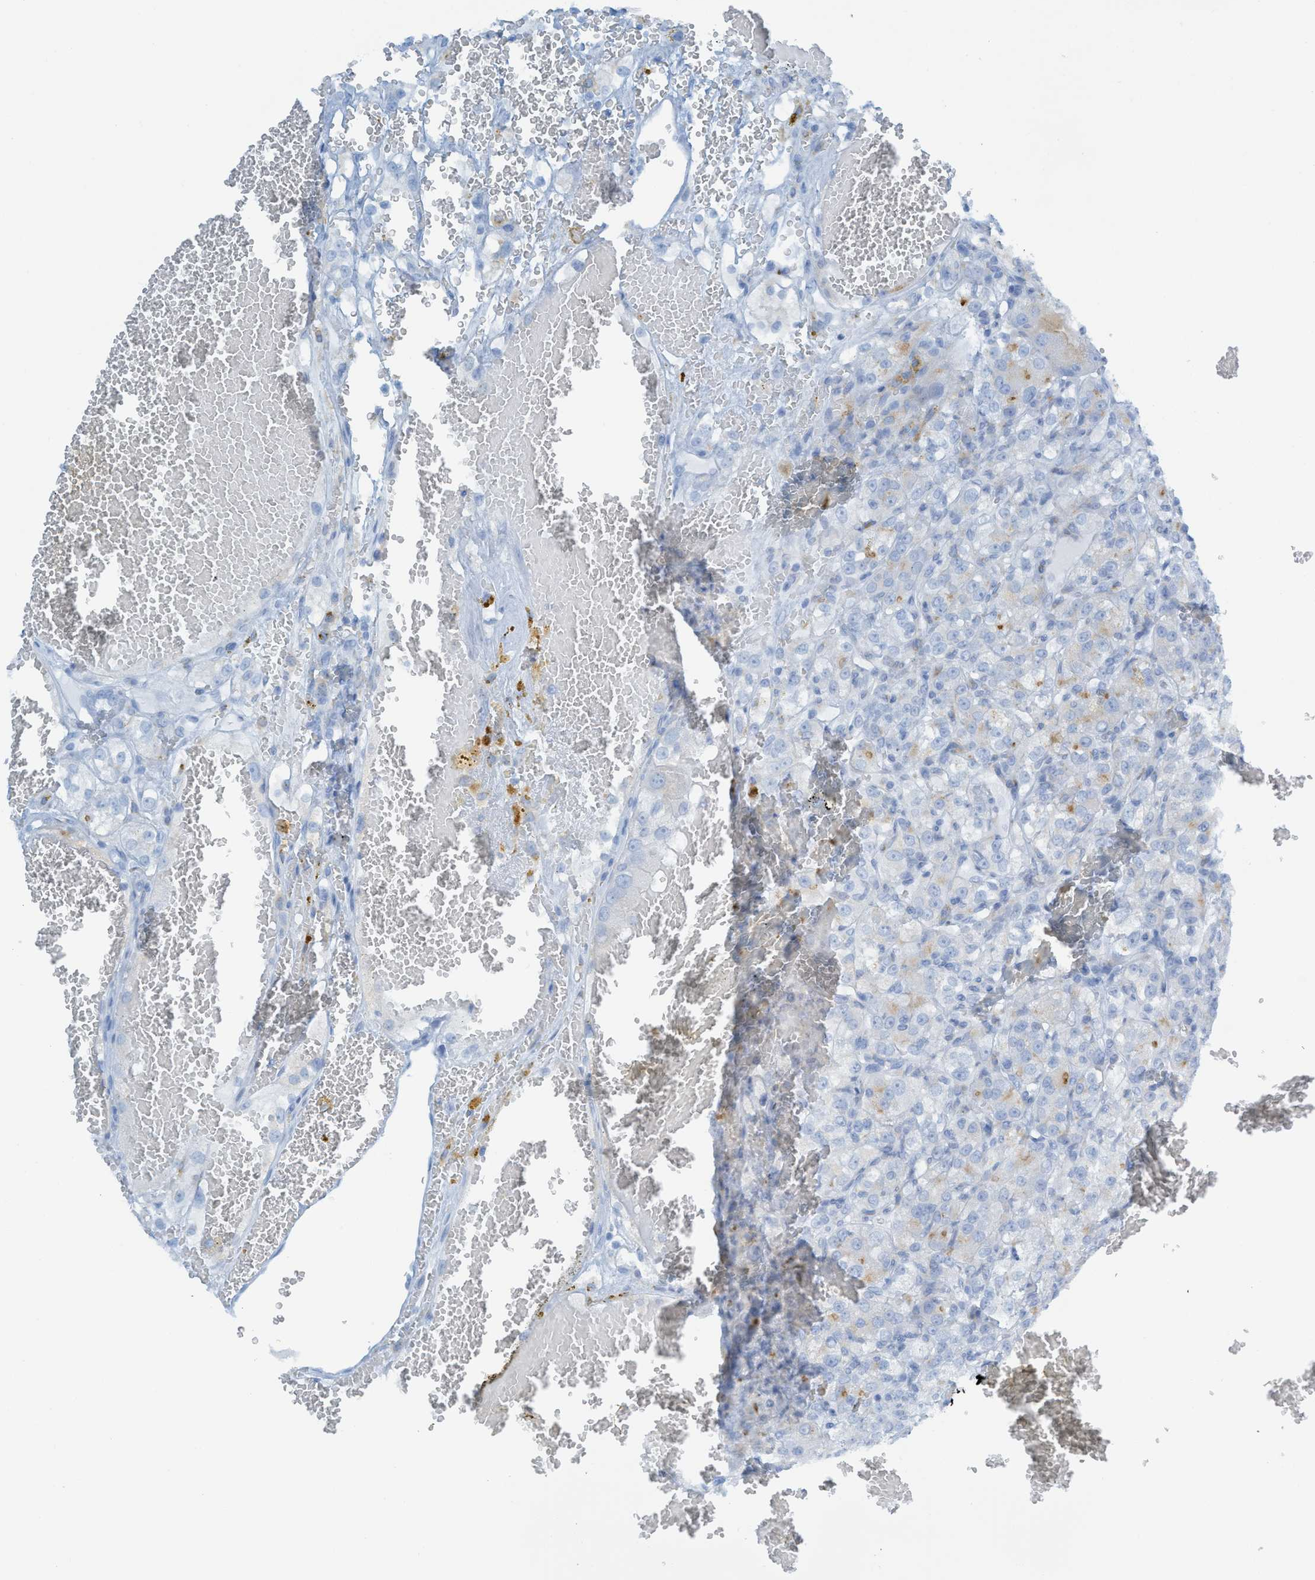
{"staining": {"intensity": "negative", "quantity": "none", "location": "none"}, "tissue": "renal cancer", "cell_type": "Tumor cells", "image_type": "cancer", "snomed": [{"axis": "morphology", "description": "Normal tissue, NOS"}, {"axis": "morphology", "description": "Adenocarcinoma, NOS"}, {"axis": "topography", "description": "Kidney"}], "caption": "There is no significant expression in tumor cells of renal cancer.", "gene": "C21orf62", "patient": {"sex": "male", "age": 61}}